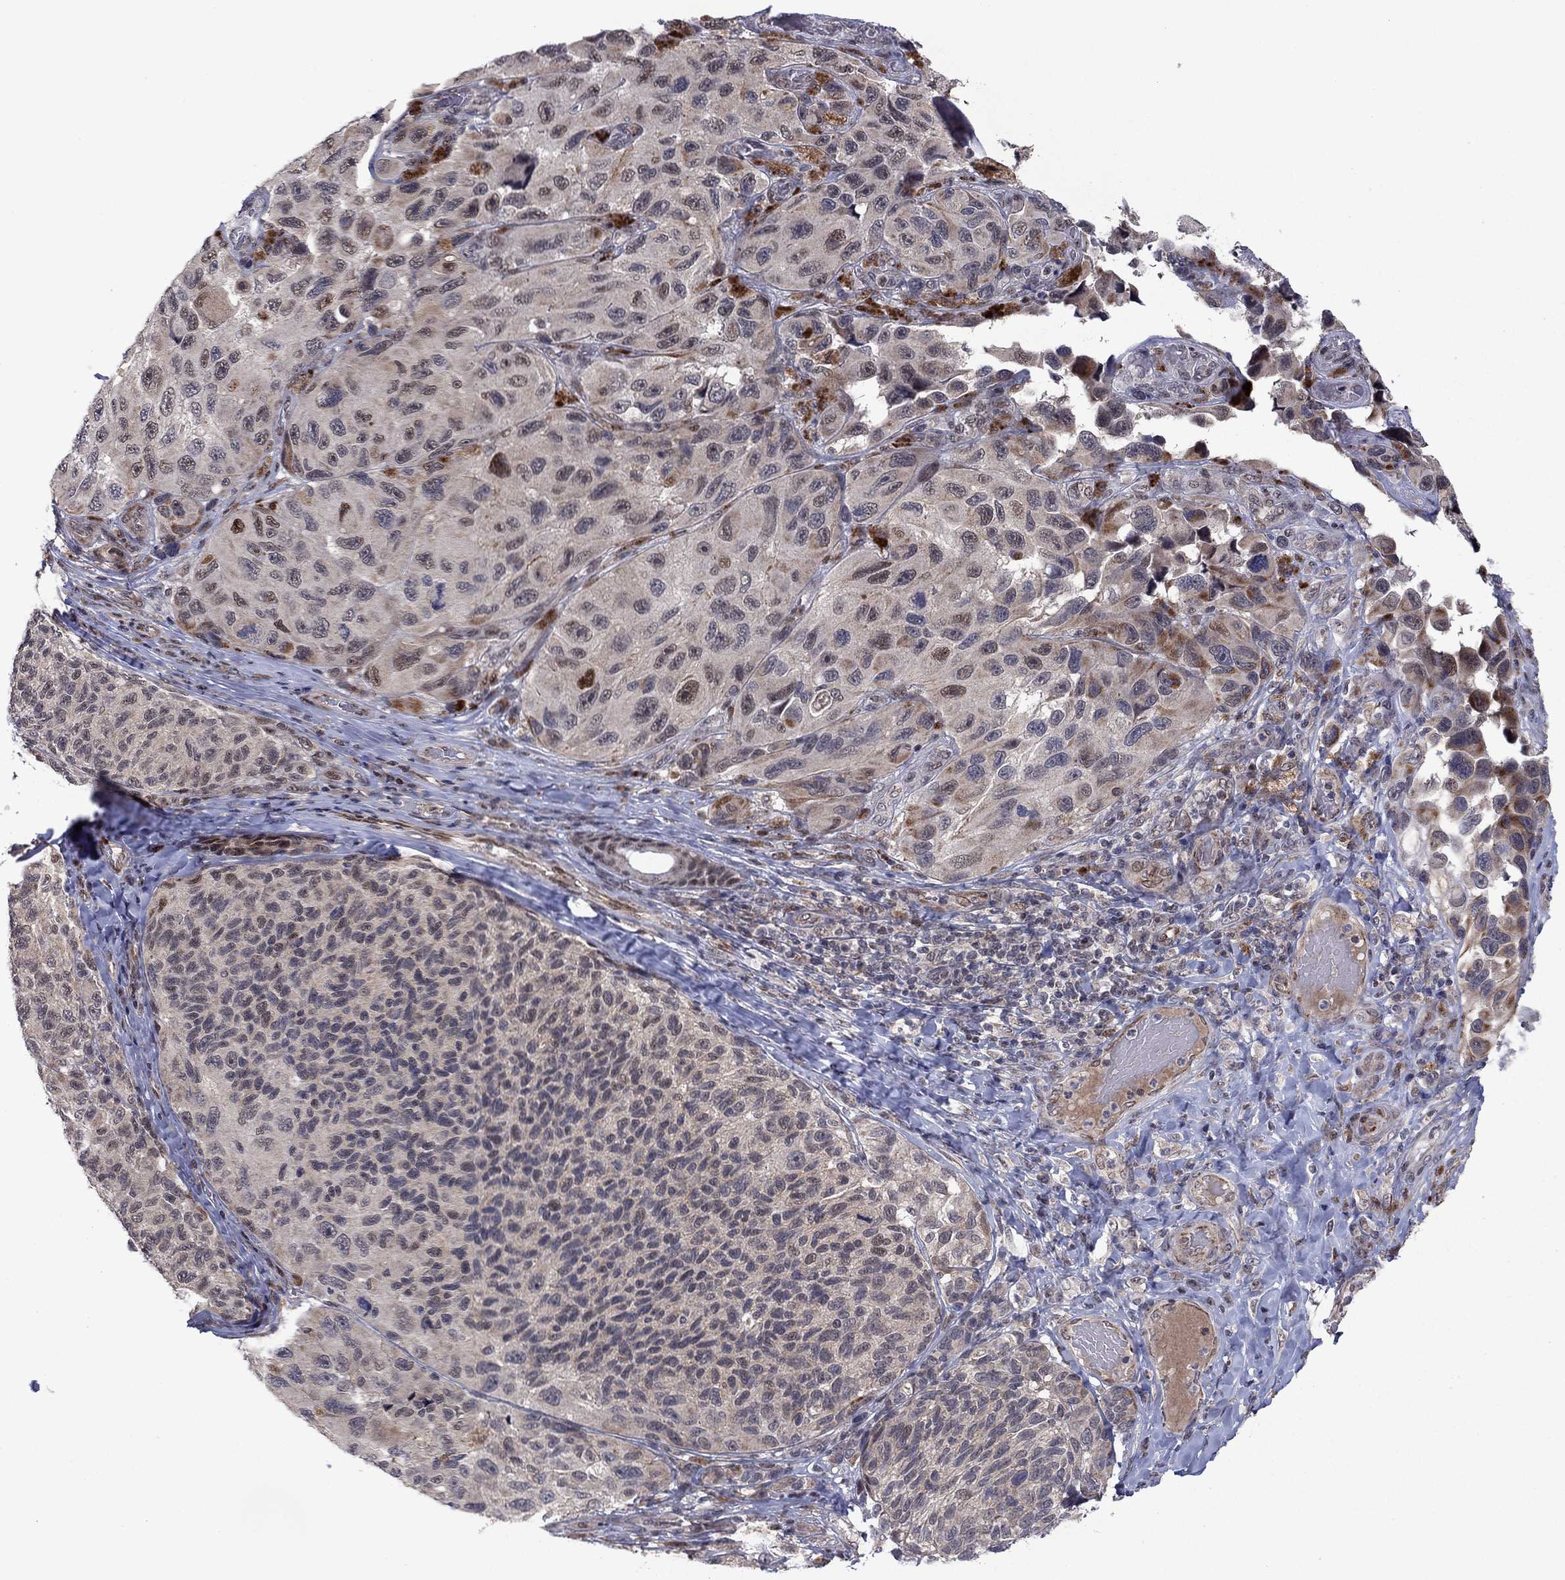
{"staining": {"intensity": "weak", "quantity": "<25%", "location": "cytoplasmic/membranous,nuclear"}, "tissue": "melanoma", "cell_type": "Tumor cells", "image_type": "cancer", "snomed": [{"axis": "morphology", "description": "Malignant melanoma, NOS"}, {"axis": "topography", "description": "Skin"}], "caption": "Immunohistochemistry (IHC) histopathology image of neoplastic tissue: malignant melanoma stained with DAB (3,3'-diaminobenzidine) shows no significant protein staining in tumor cells. Brightfield microscopy of IHC stained with DAB (3,3'-diaminobenzidine) (brown) and hematoxylin (blue), captured at high magnification.", "gene": "ZNF395", "patient": {"sex": "female", "age": 73}}